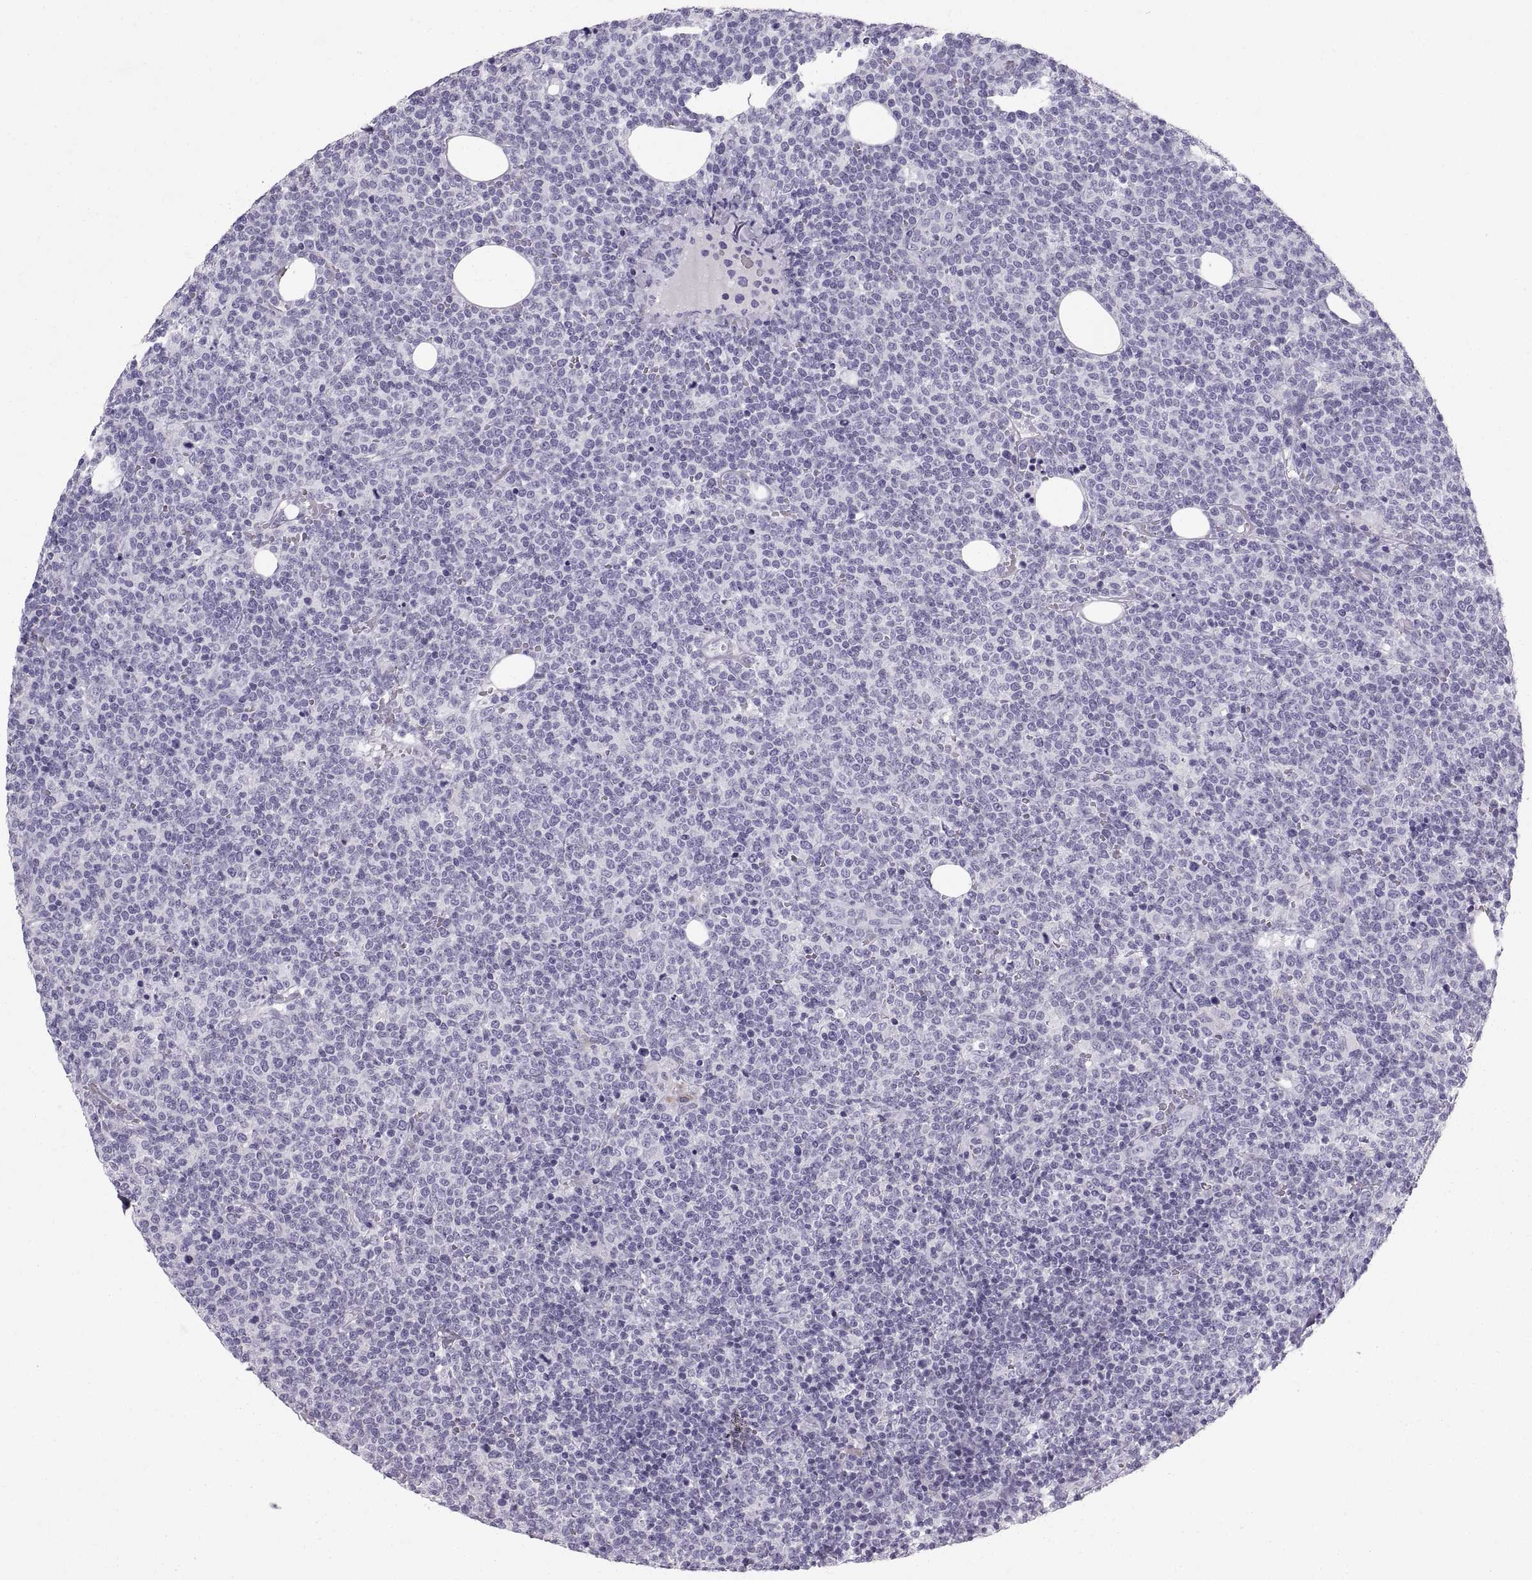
{"staining": {"intensity": "negative", "quantity": "none", "location": "none"}, "tissue": "lymphoma", "cell_type": "Tumor cells", "image_type": "cancer", "snomed": [{"axis": "morphology", "description": "Malignant lymphoma, non-Hodgkin's type, High grade"}, {"axis": "topography", "description": "Lymph node"}], "caption": "Lymphoma stained for a protein using immunohistochemistry (IHC) shows no expression tumor cells.", "gene": "SLC22A6", "patient": {"sex": "male", "age": 61}}